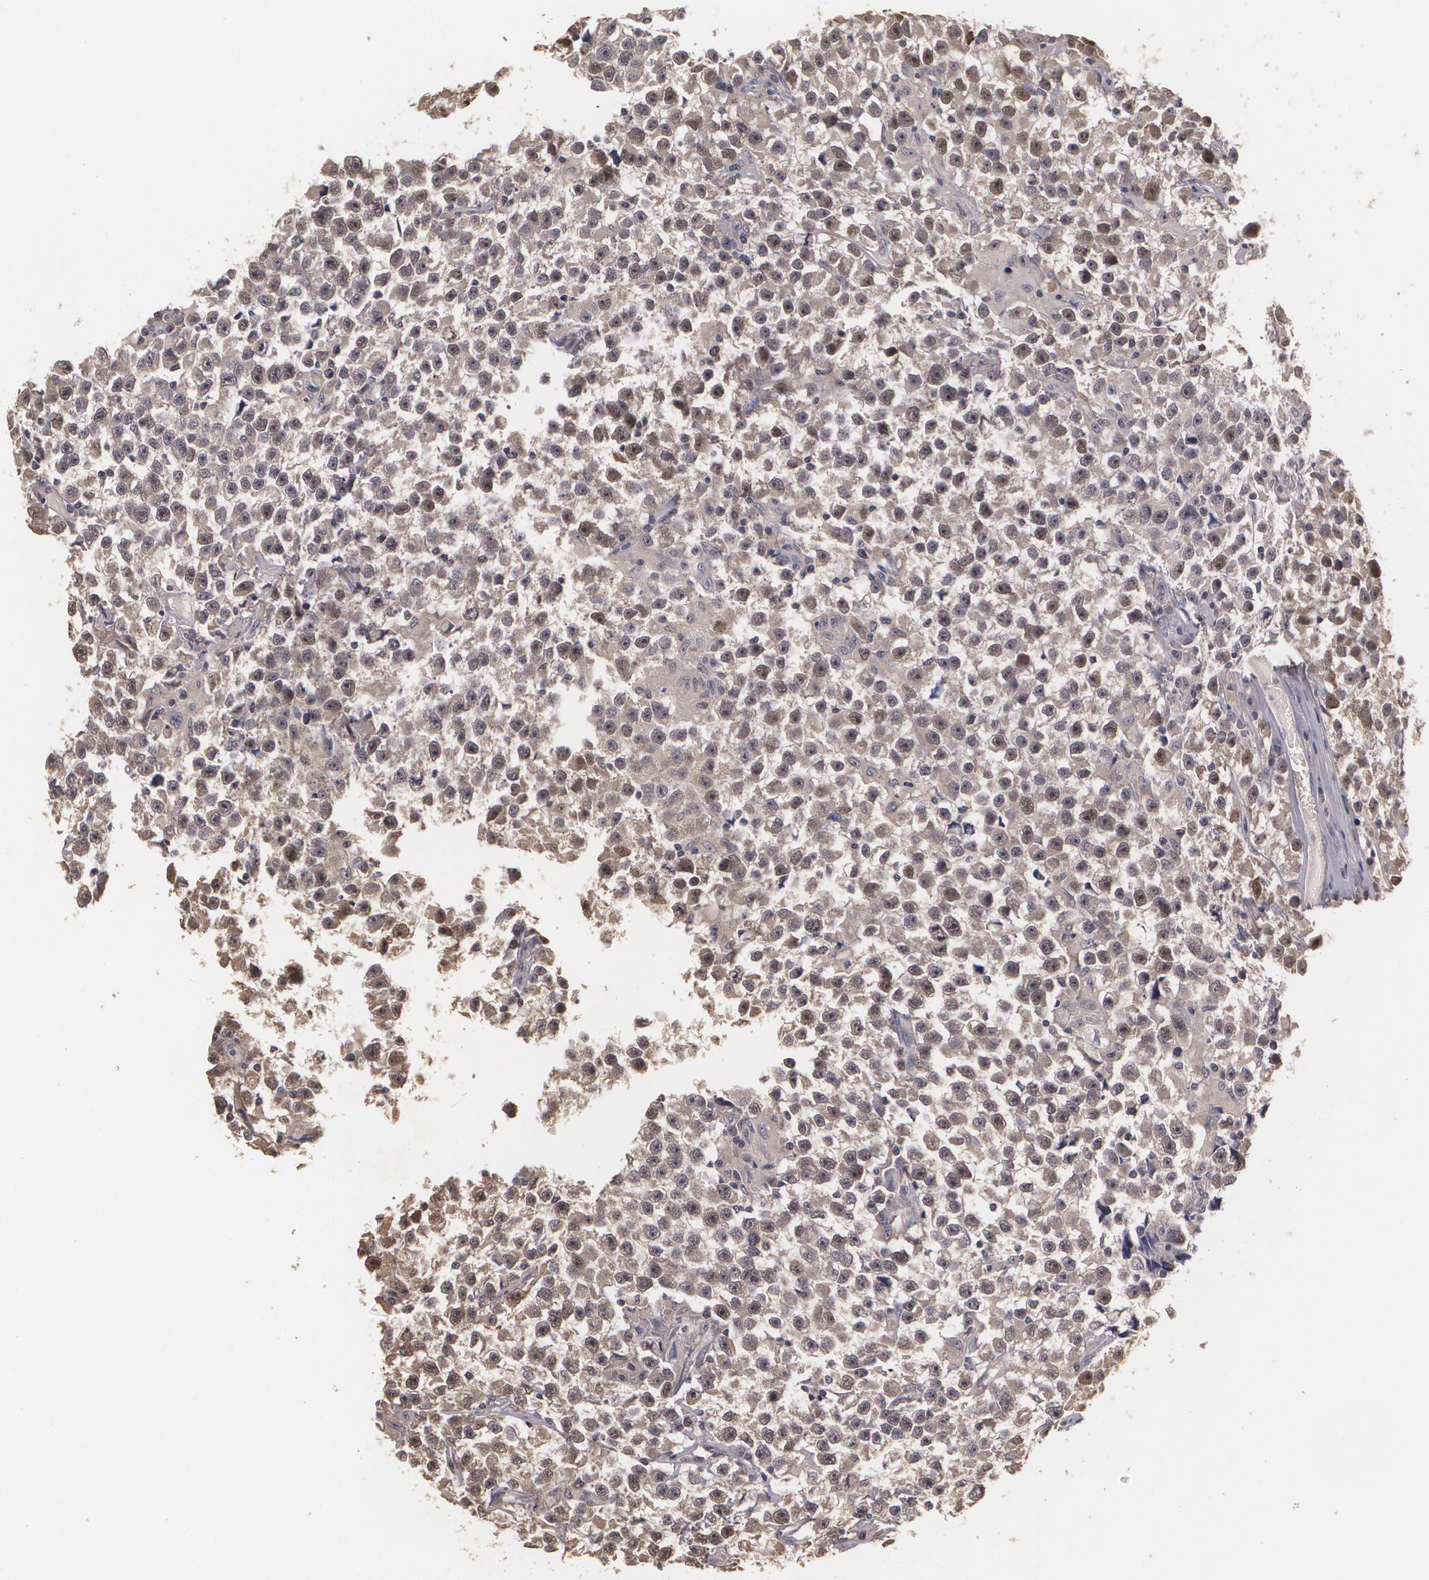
{"staining": {"intensity": "weak", "quantity": "25%-75%", "location": "cytoplasmic/membranous,nuclear"}, "tissue": "testis cancer", "cell_type": "Tumor cells", "image_type": "cancer", "snomed": [{"axis": "morphology", "description": "Seminoma, NOS"}, {"axis": "topography", "description": "Testis"}], "caption": "There is low levels of weak cytoplasmic/membranous and nuclear positivity in tumor cells of seminoma (testis), as demonstrated by immunohistochemical staining (brown color).", "gene": "BRCA1", "patient": {"sex": "male", "age": 33}}